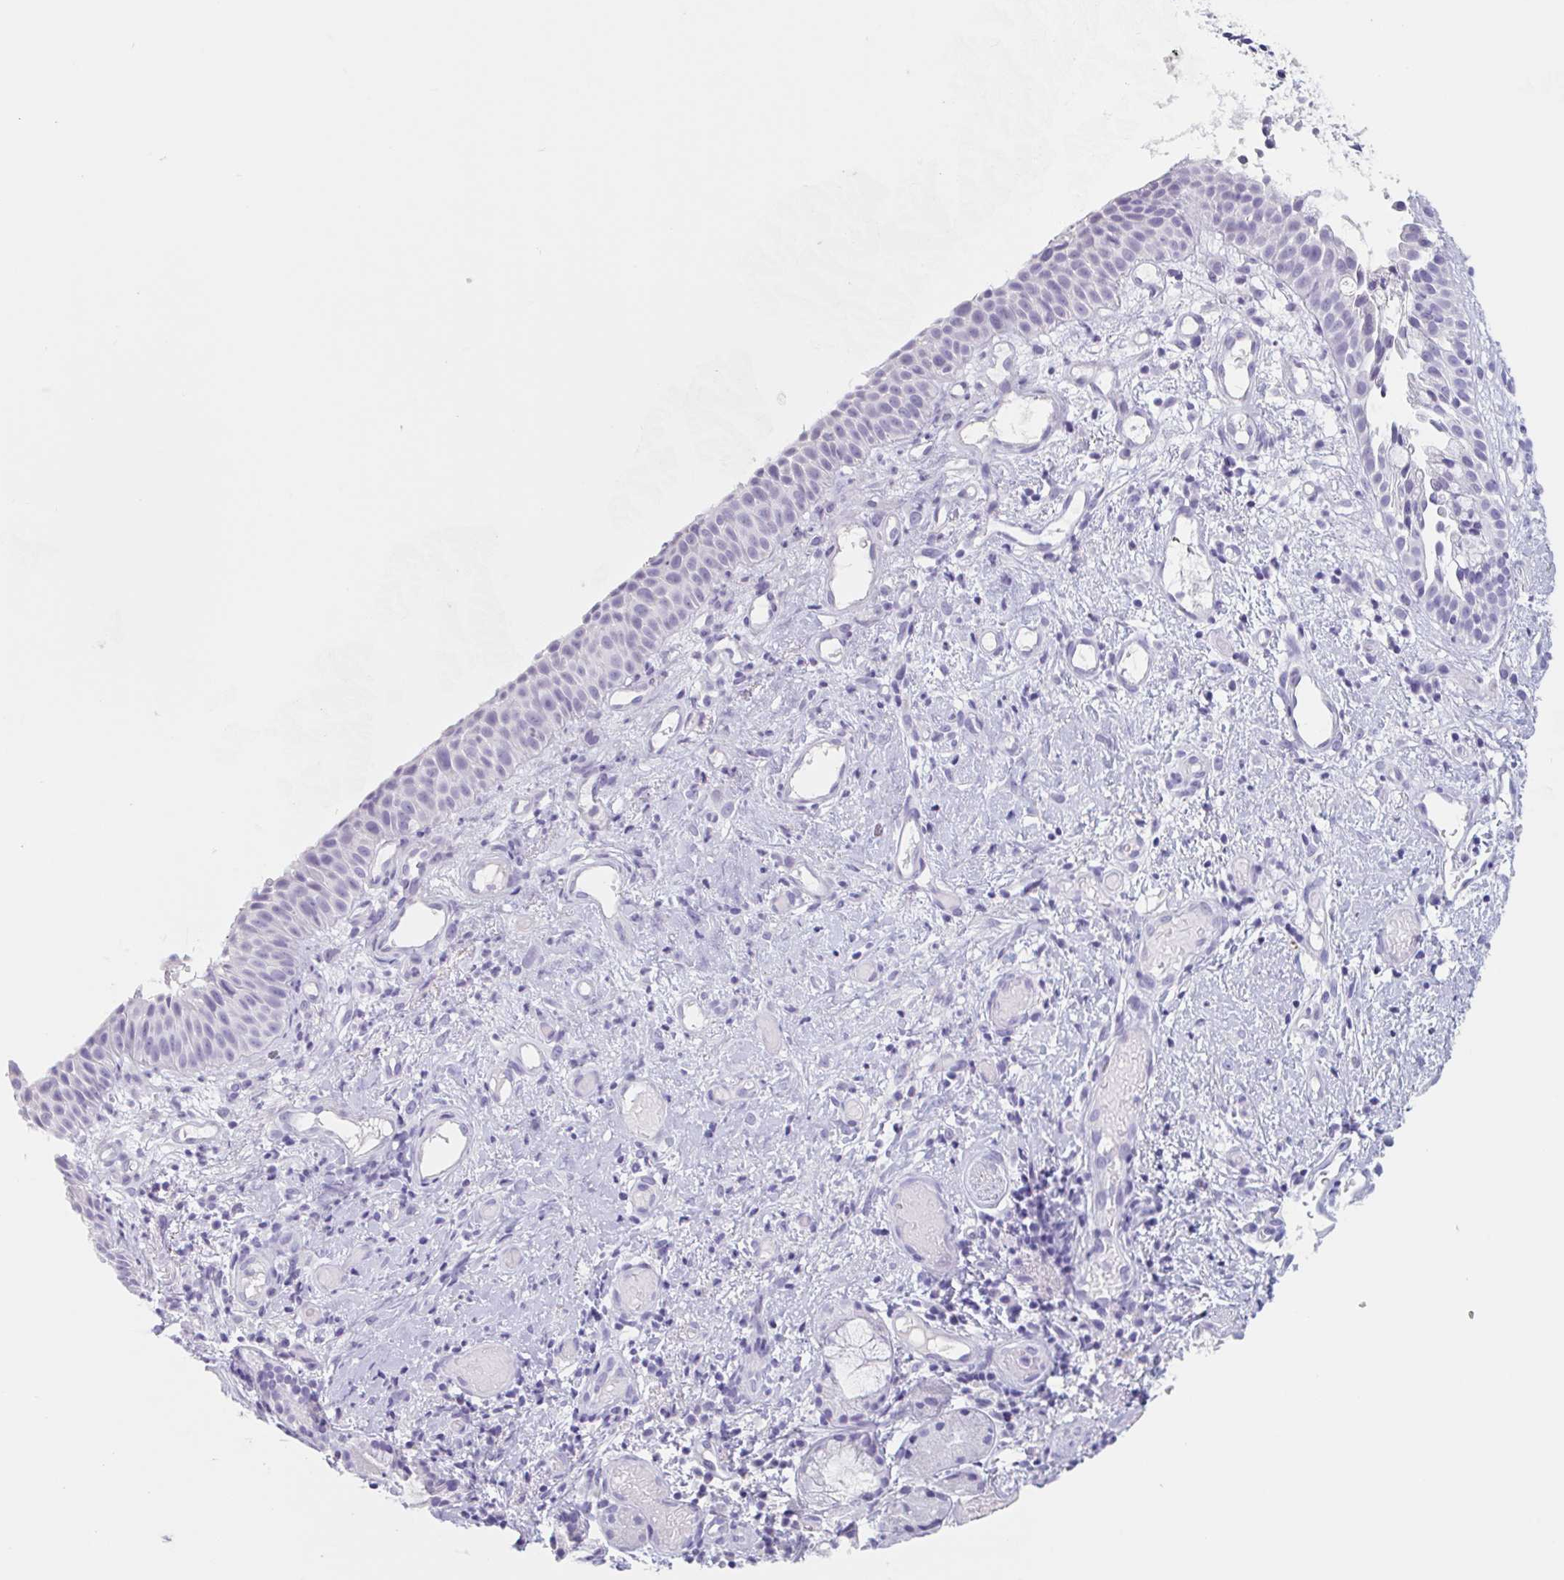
{"staining": {"intensity": "negative", "quantity": "none", "location": "none"}, "tissue": "nasopharynx", "cell_type": "Respiratory epithelial cells", "image_type": "normal", "snomed": [{"axis": "morphology", "description": "Normal tissue, NOS"}, {"axis": "morphology", "description": "Inflammation, NOS"}, {"axis": "topography", "description": "Nasopharynx"}], "caption": "Immunohistochemistry (IHC) image of normal nasopharynx: human nasopharynx stained with DAB (3,3'-diaminobenzidine) shows no significant protein positivity in respiratory epithelial cells.", "gene": "EMC4", "patient": {"sex": "male", "age": 54}}